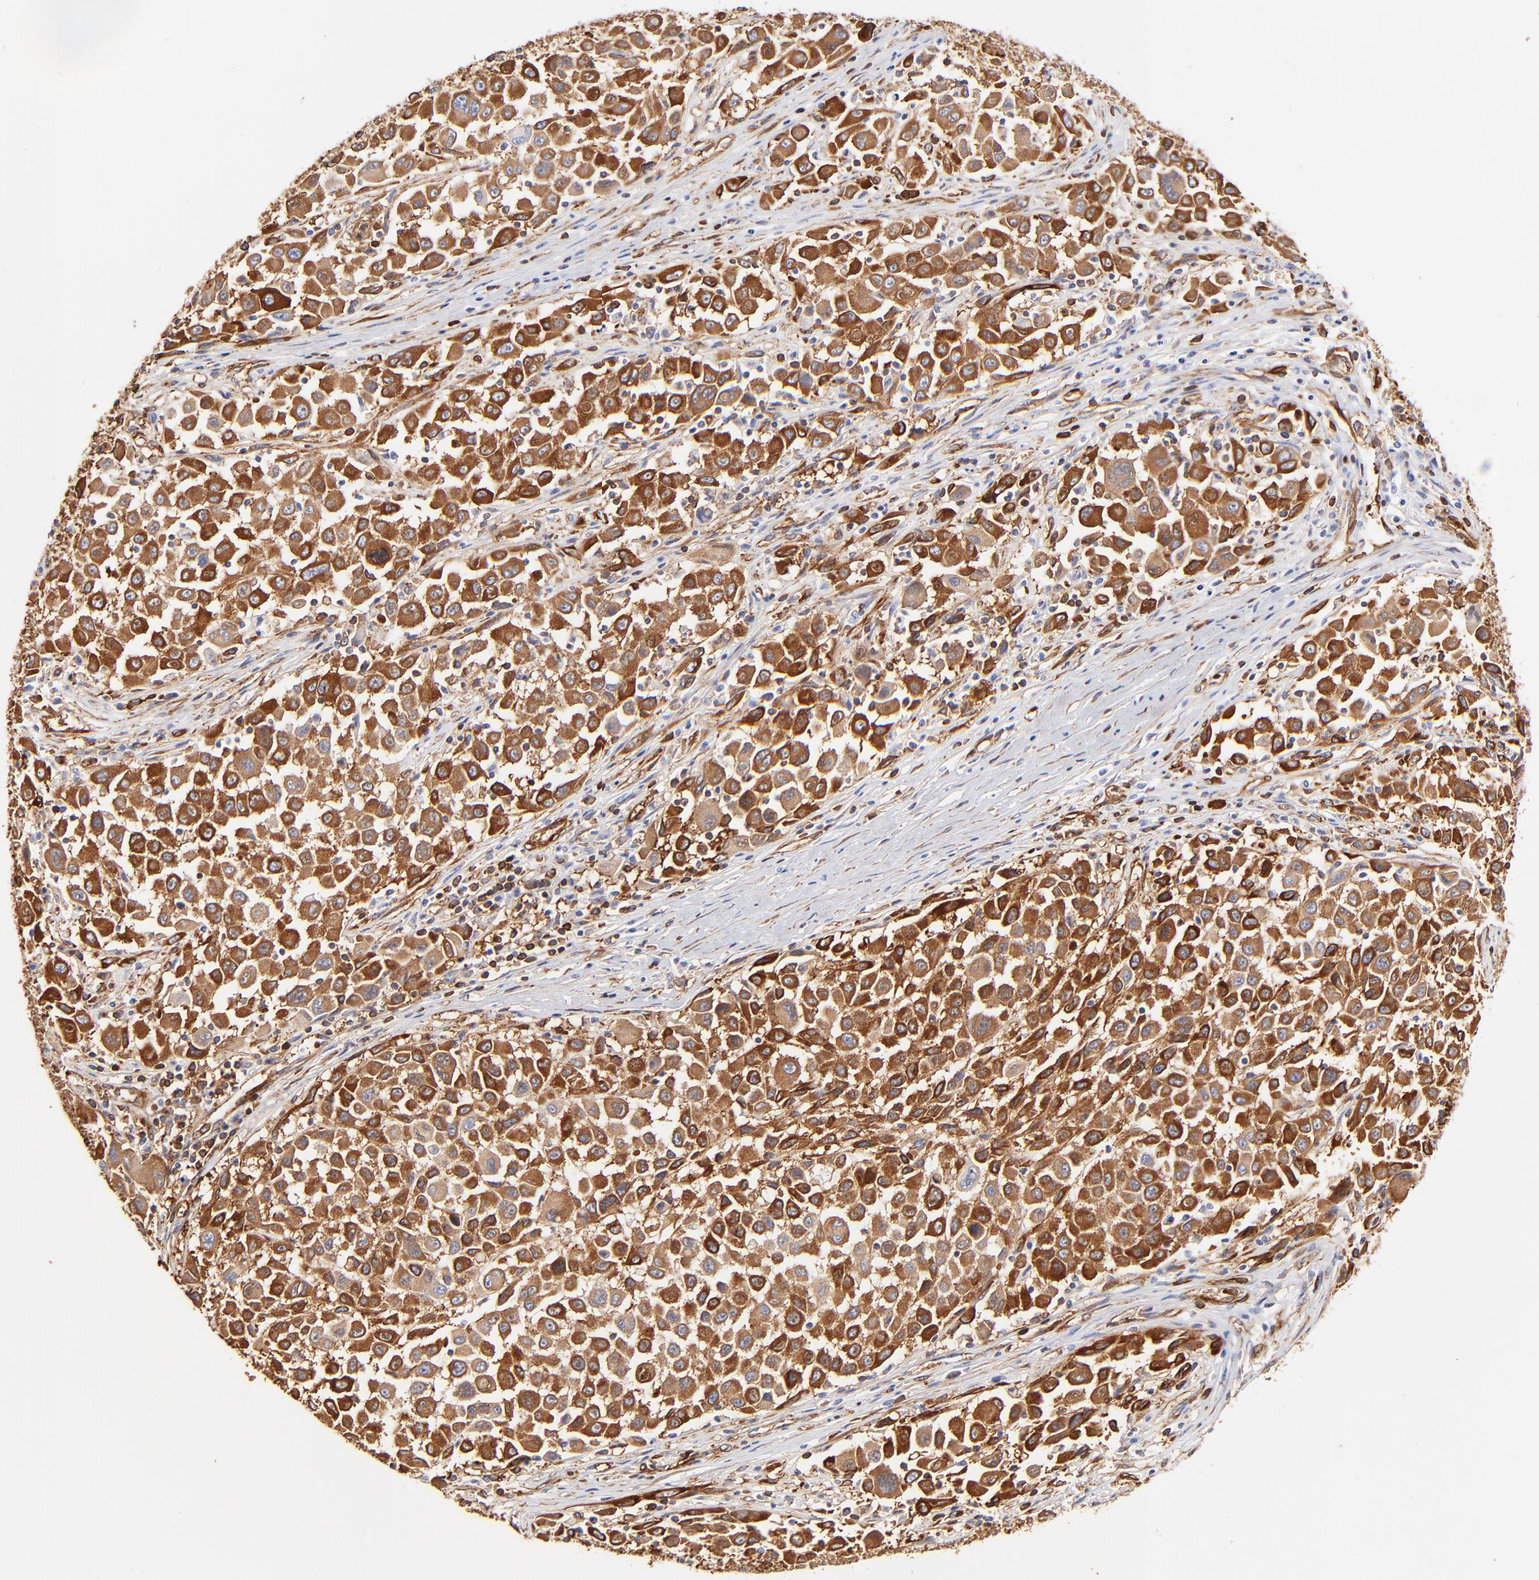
{"staining": {"intensity": "strong", "quantity": ">75%", "location": "cytoplasmic/membranous"}, "tissue": "melanoma", "cell_type": "Tumor cells", "image_type": "cancer", "snomed": [{"axis": "morphology", "description": "Malignant melanoma, Metastatic site"}, {"axis": "topography", "description": "Lymph node"}], "caption": "A brown stain shows strong cytoplasmic/membranous expression of a protein in malignant melanoma (metastatic site) tumor cells. The staining is performed using DAB brown chromogen to label protein expression. The nuclei are counter-stained blue using hematoxylin.", "gene": "FLNA", "patient": {"sex": "male", "age": 61}}